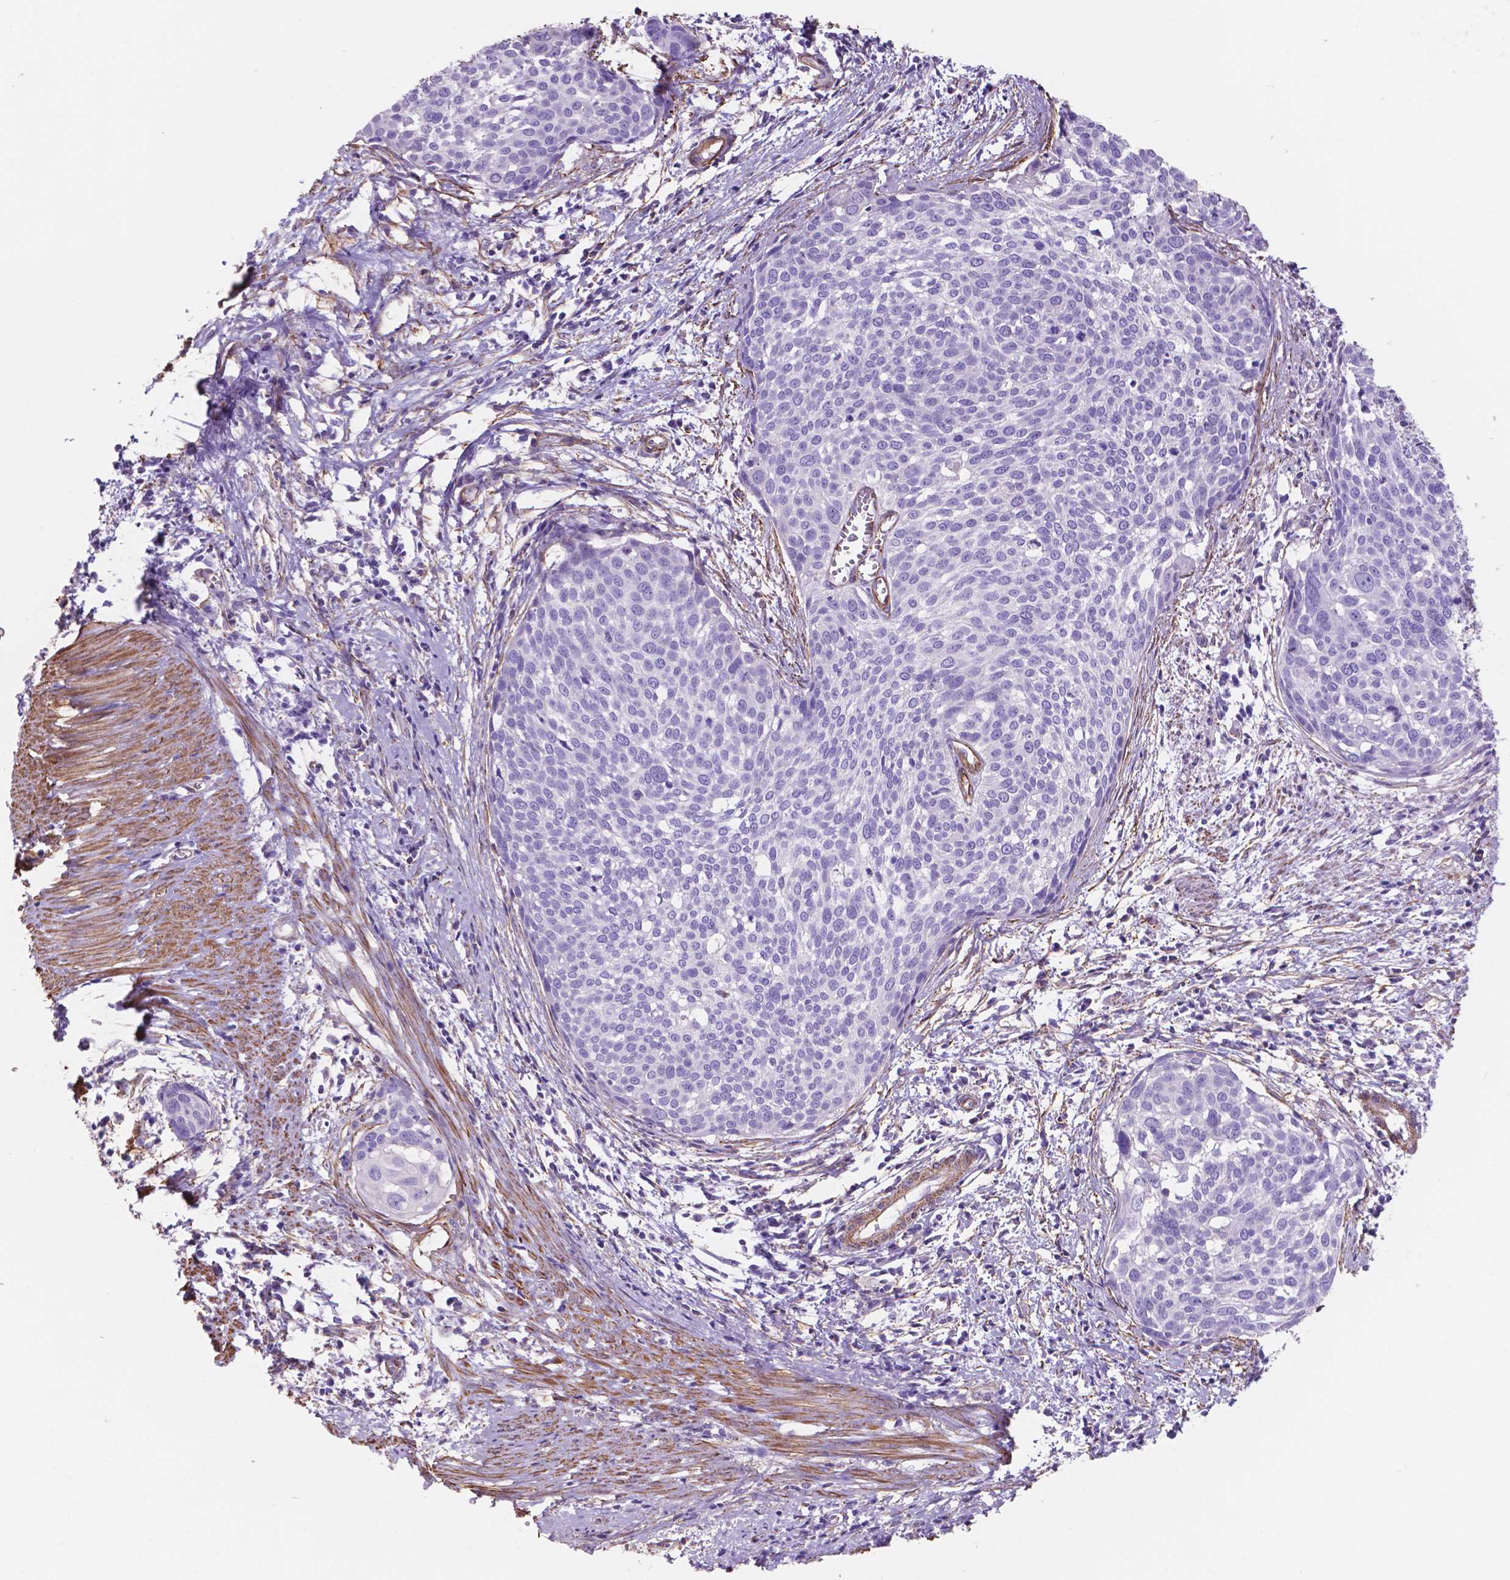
{"staining": {"intensity": "negative", "quantity": "none", "location": "none"}, "tissue": "cervical cancer", "cell_type": "Tumor cells", "image_type": "cancer", "snomed": [{"axis": "morphology", "description": "Squamous cell carcinoma, NOS"}, {"axis": "topography", "description": "Cervix"}], "caption": "Tumor cells show no significant expression in cervical cancer.", "gene": "TOR2A", "patient": {"sex": "female", "age": 39}}